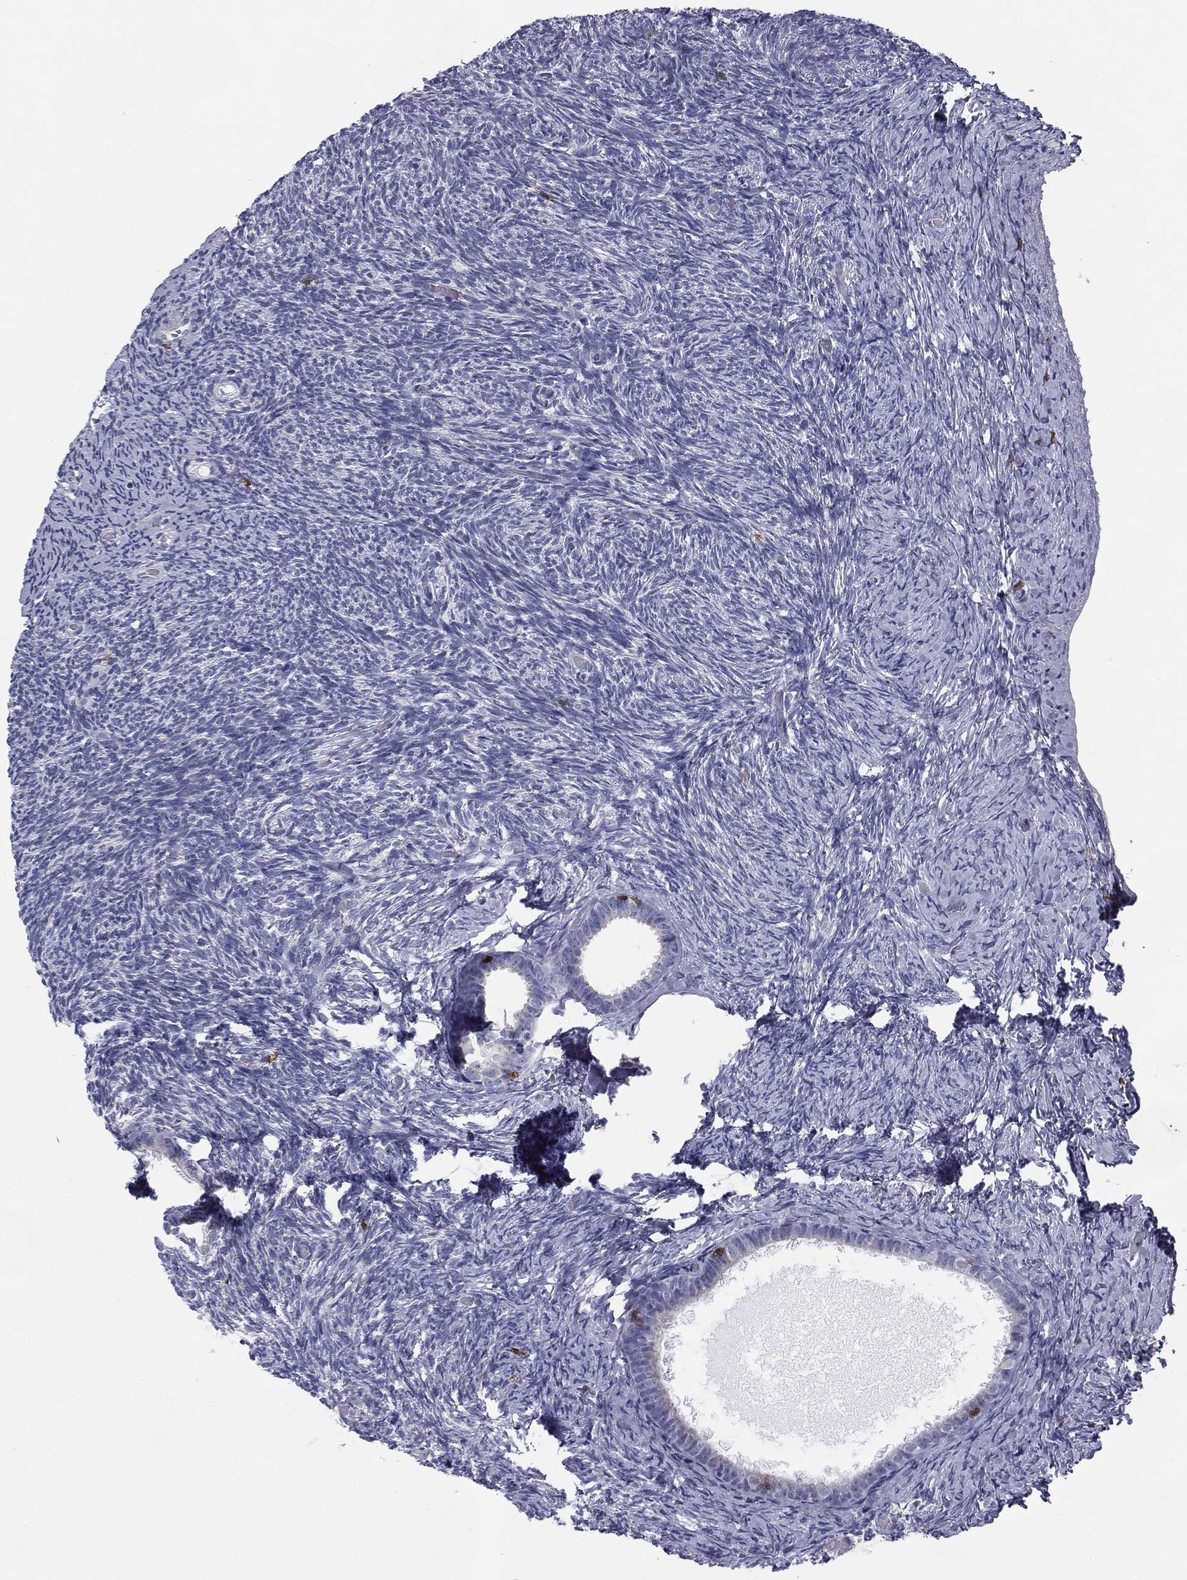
{"staining": {"intensity": "negative", "quantity": "none", "location": "none"}, "tissue": "ovary", "cell_type": "Ovarian stroma cells", "image_type": "normal", "snomed": [{"axis": "morphology", "description": "Normal tissue, NOS"}, {"axis": "topography", "description": "Ovary"}], "caption": "DAB (3,3'-diaminobenzidine) immunohistochemical staining of normal ovary displays no significant expression in ovarian stroma cells. (DAB (3,3'-diaminobenzidine) immunohistochemistry (IHC) visualized using brightfield microscopy, high magnification).", "gene": "TRAT1", "patient": {"sex": "female", "age": 39}}